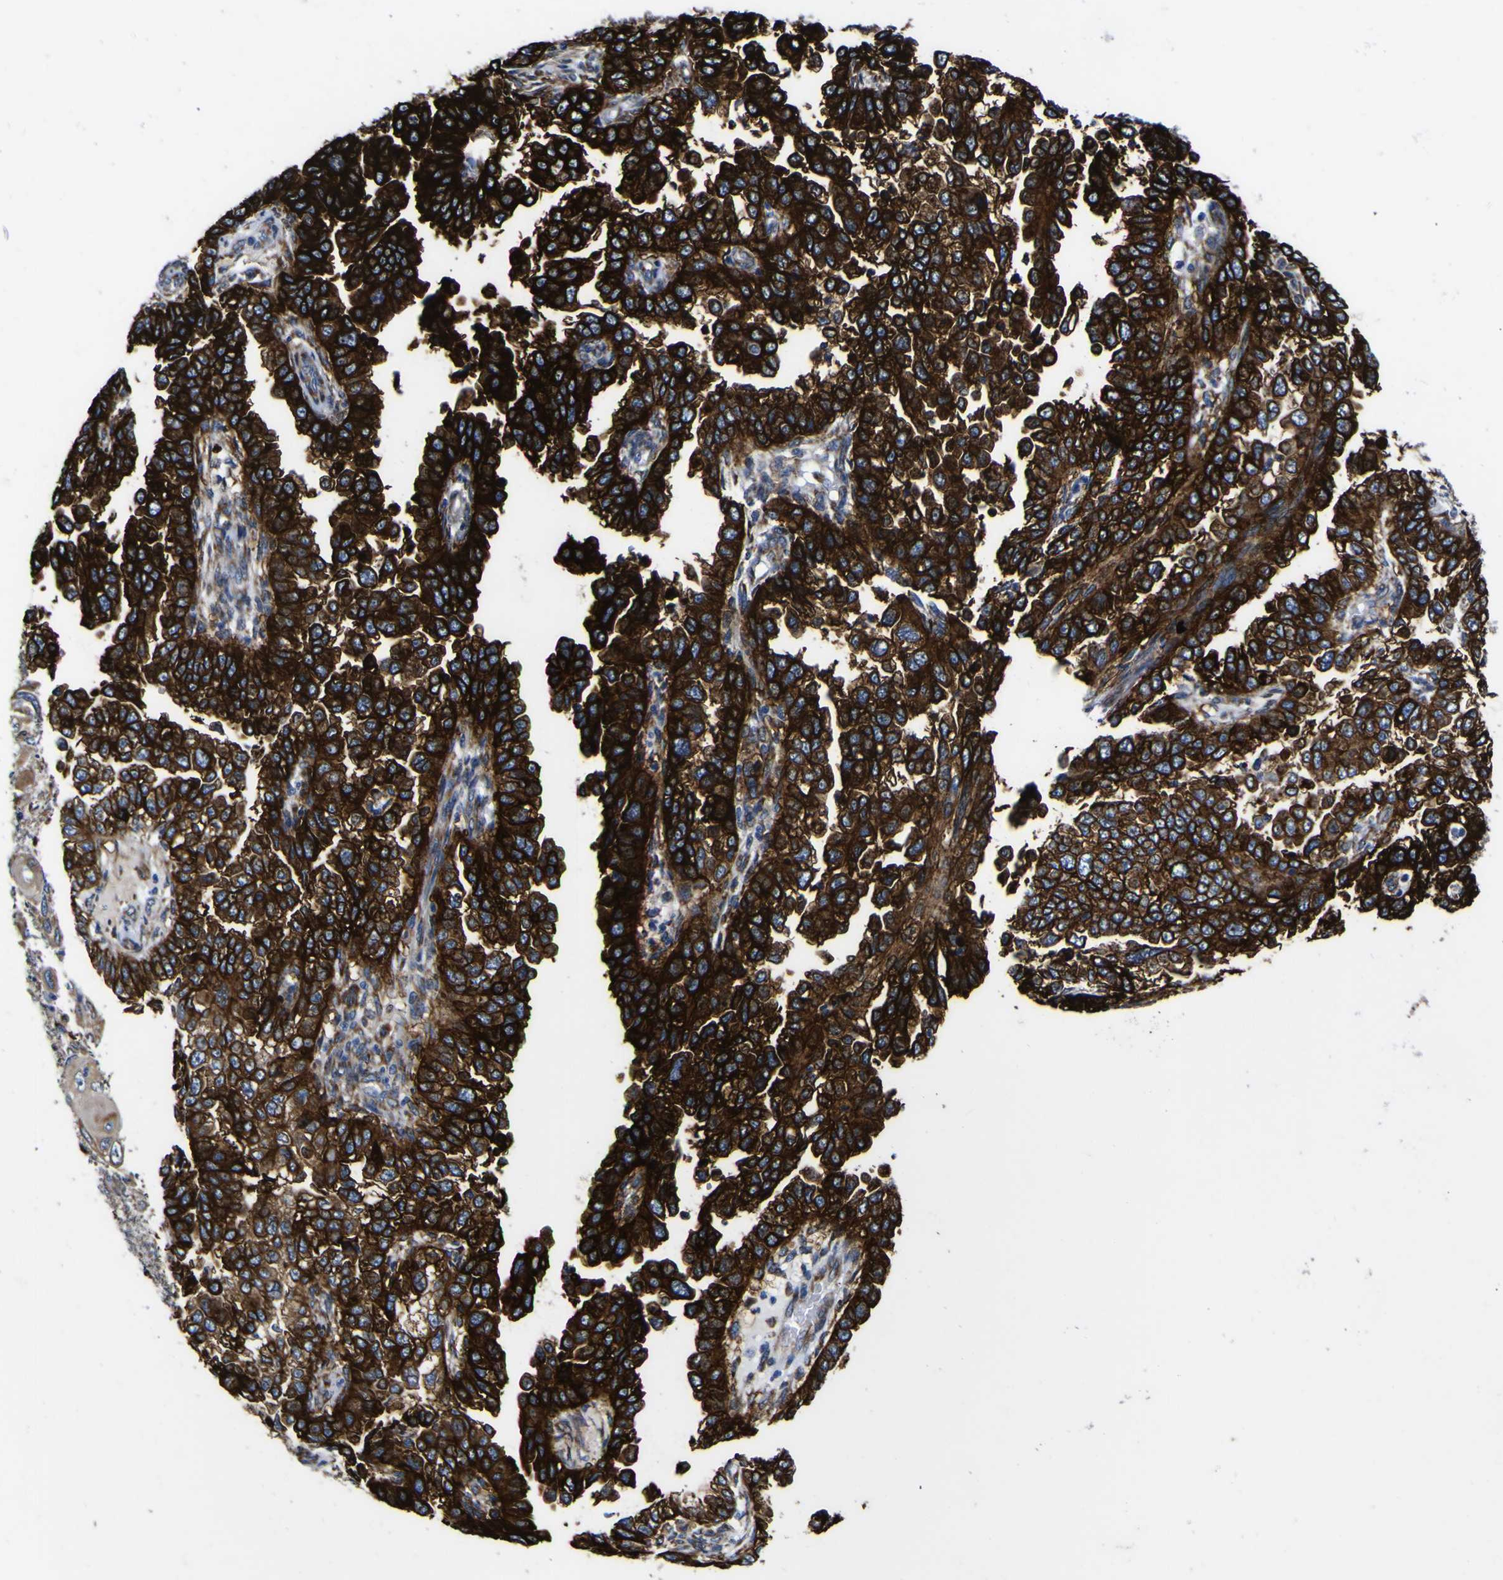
{"staining": {"intensity": "strong", "quantity": ">75%", "location": "cytoplasmic/membranous"}, "tissue": "endometrial cancer", "cell_type": "Tumor cells", "image_type": "cancer", "snomed": [{"axis": "morphology", "description": "Adenocarcinoma, NOS"}, {"axis": "topography", "description": "Endometrium"}], "caption": "Immunohistochemistry of adenocarcinoma (endometrial) shows high levels of strong cytoplasmic/membranous expression in about >75% of tumor cells. (DAB = brown stain, brightfield microscopy at high magnification).", "gene": "SCD", "patient": {"sex": "female", "age": 85}}